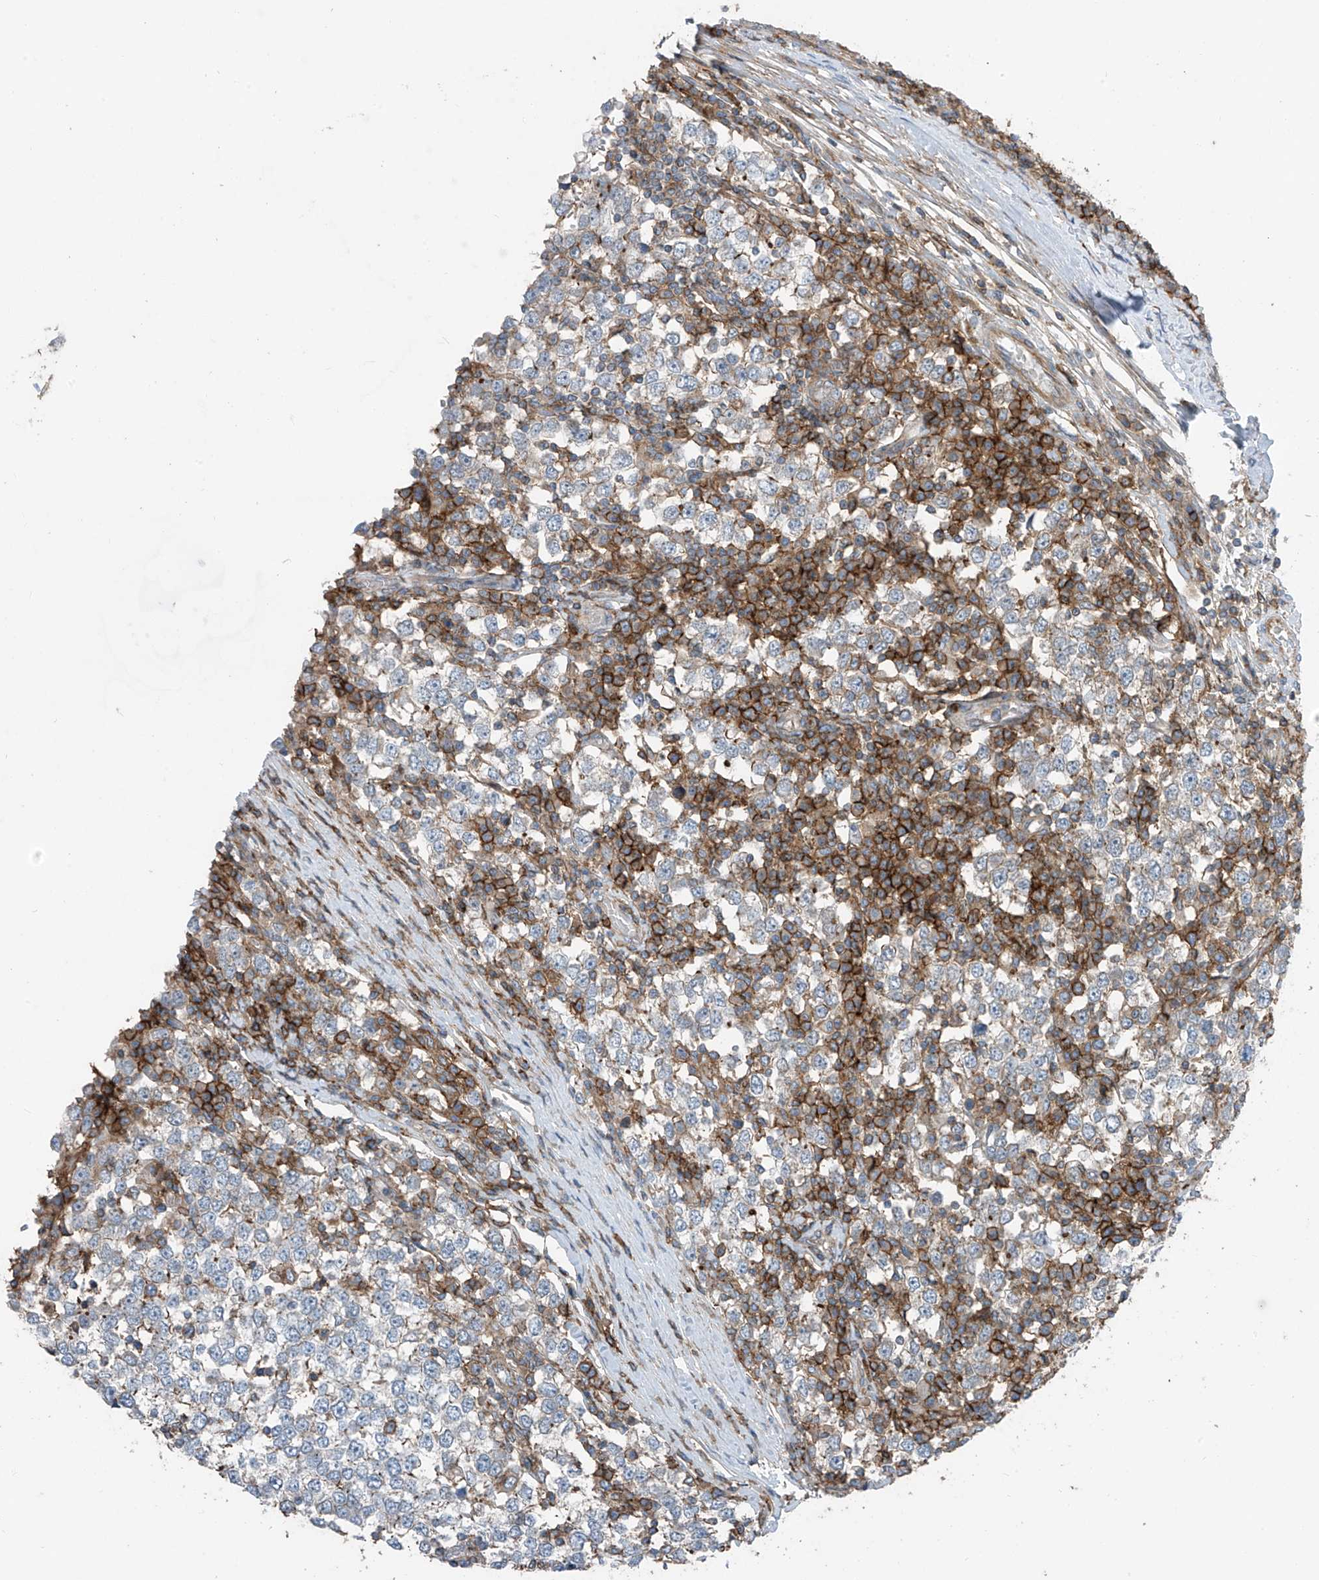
{"staining": {"intensity": "negative", "quantity": "none", "location": "none"}, "tissue": "testis cancer", "cell_type": "Tumor cells", "image_type": "cancer", "snomed": [{"axis": "morphology", "description": "Seminoma, NOS"}, {"axis": "topography", "description": "Testis"}], "caption": "Tumor cells show no significant staining in seminoma (testis).", "gene": "SLC1A5", "patient": {"sex": "male", "age": 65}}